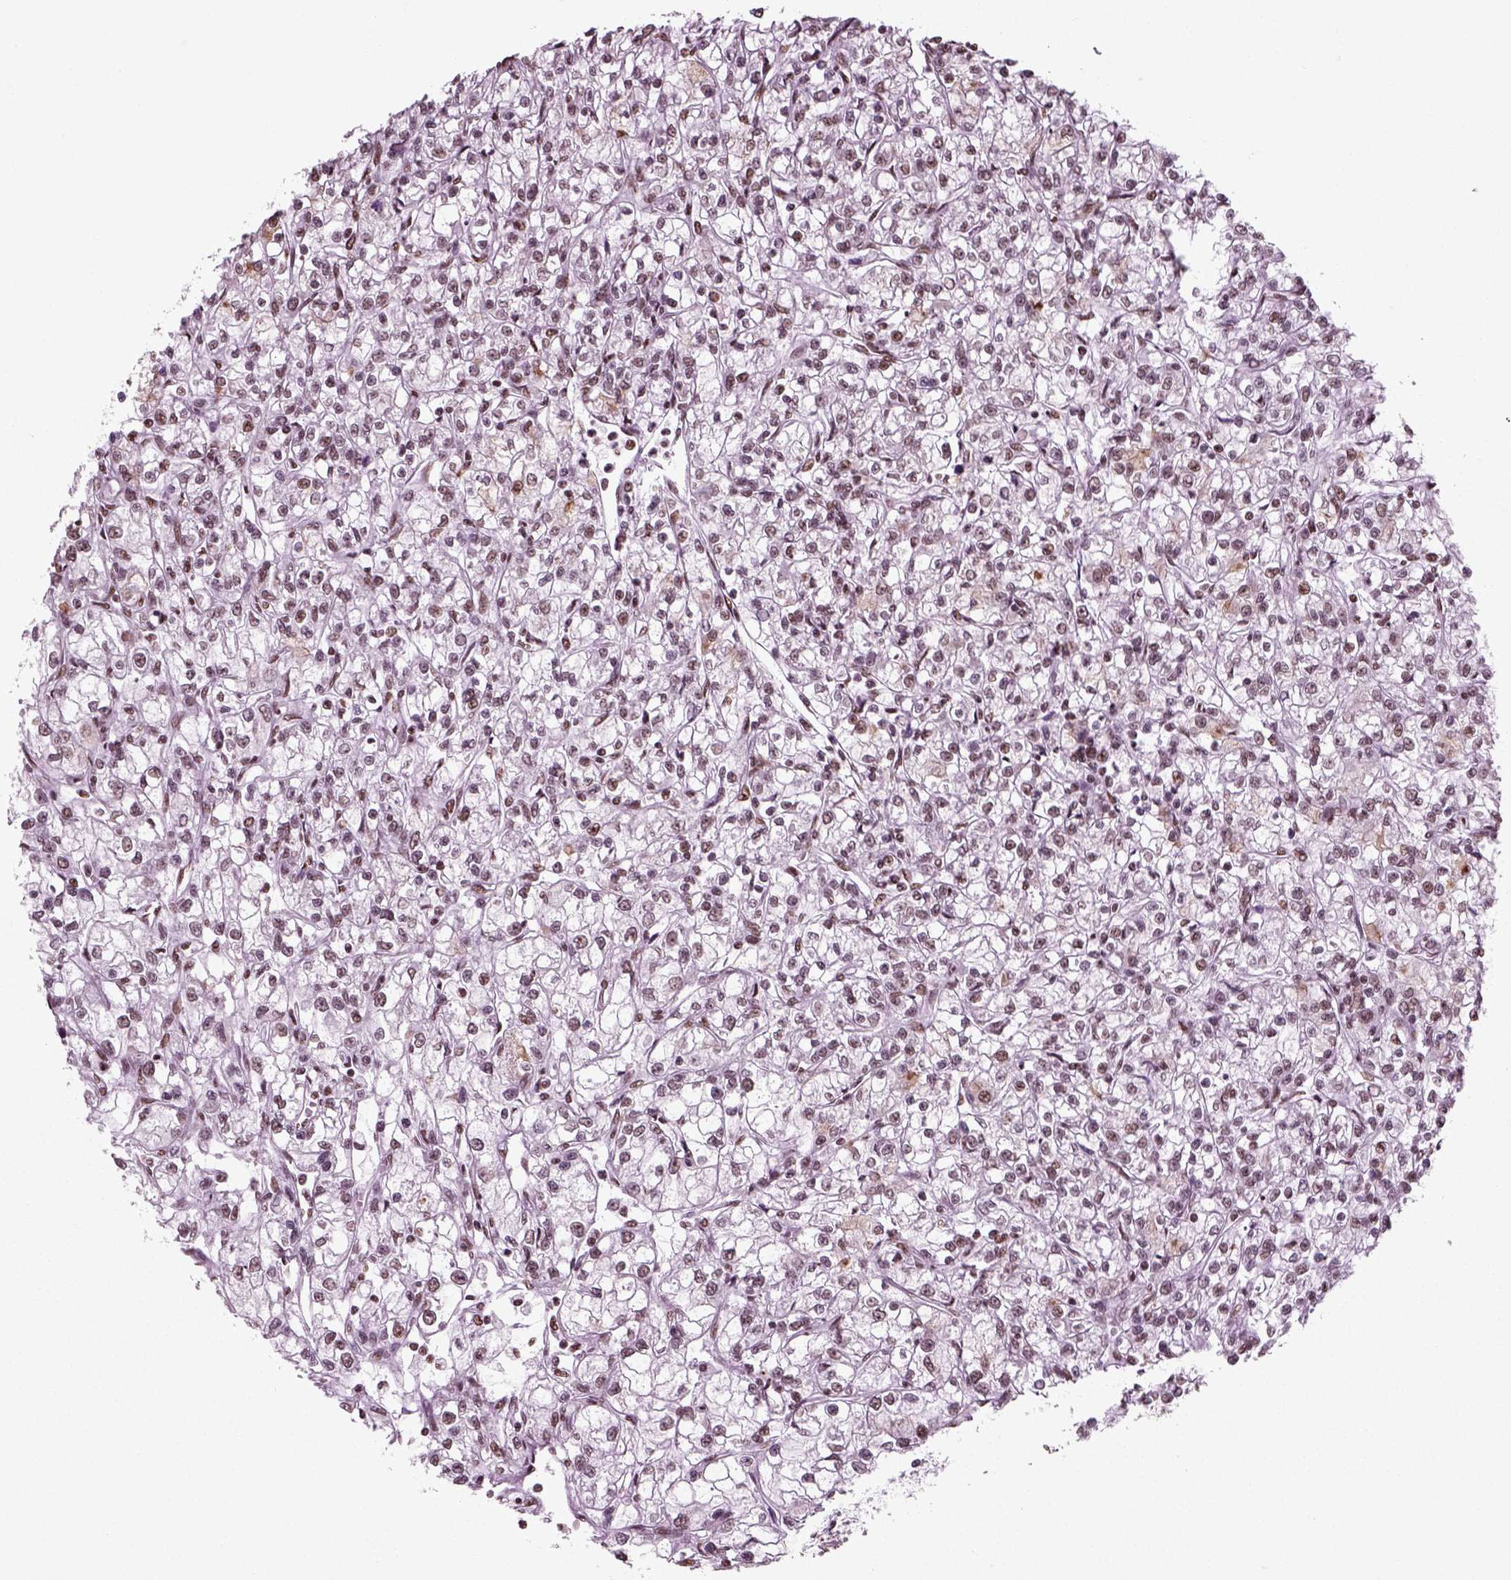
{"staining": {"intensity": "negative", "quantity": "none", "location": "none"}, "tissue": "renal cancer", "cell_type": "Tumor cells", "image_type": "cancer", "snomed": [{"axis": "morphology", "description": "Adenocarcinoma, NOS"}, {"axis": "topography", "description": "Kidney"}], "caption": "Renal adenocarcinoma stained for a protein using IHC demonstrates no staining tumor cells.", "gene": "POLR1H", "patient": {"sex": "female", "age": 59}}